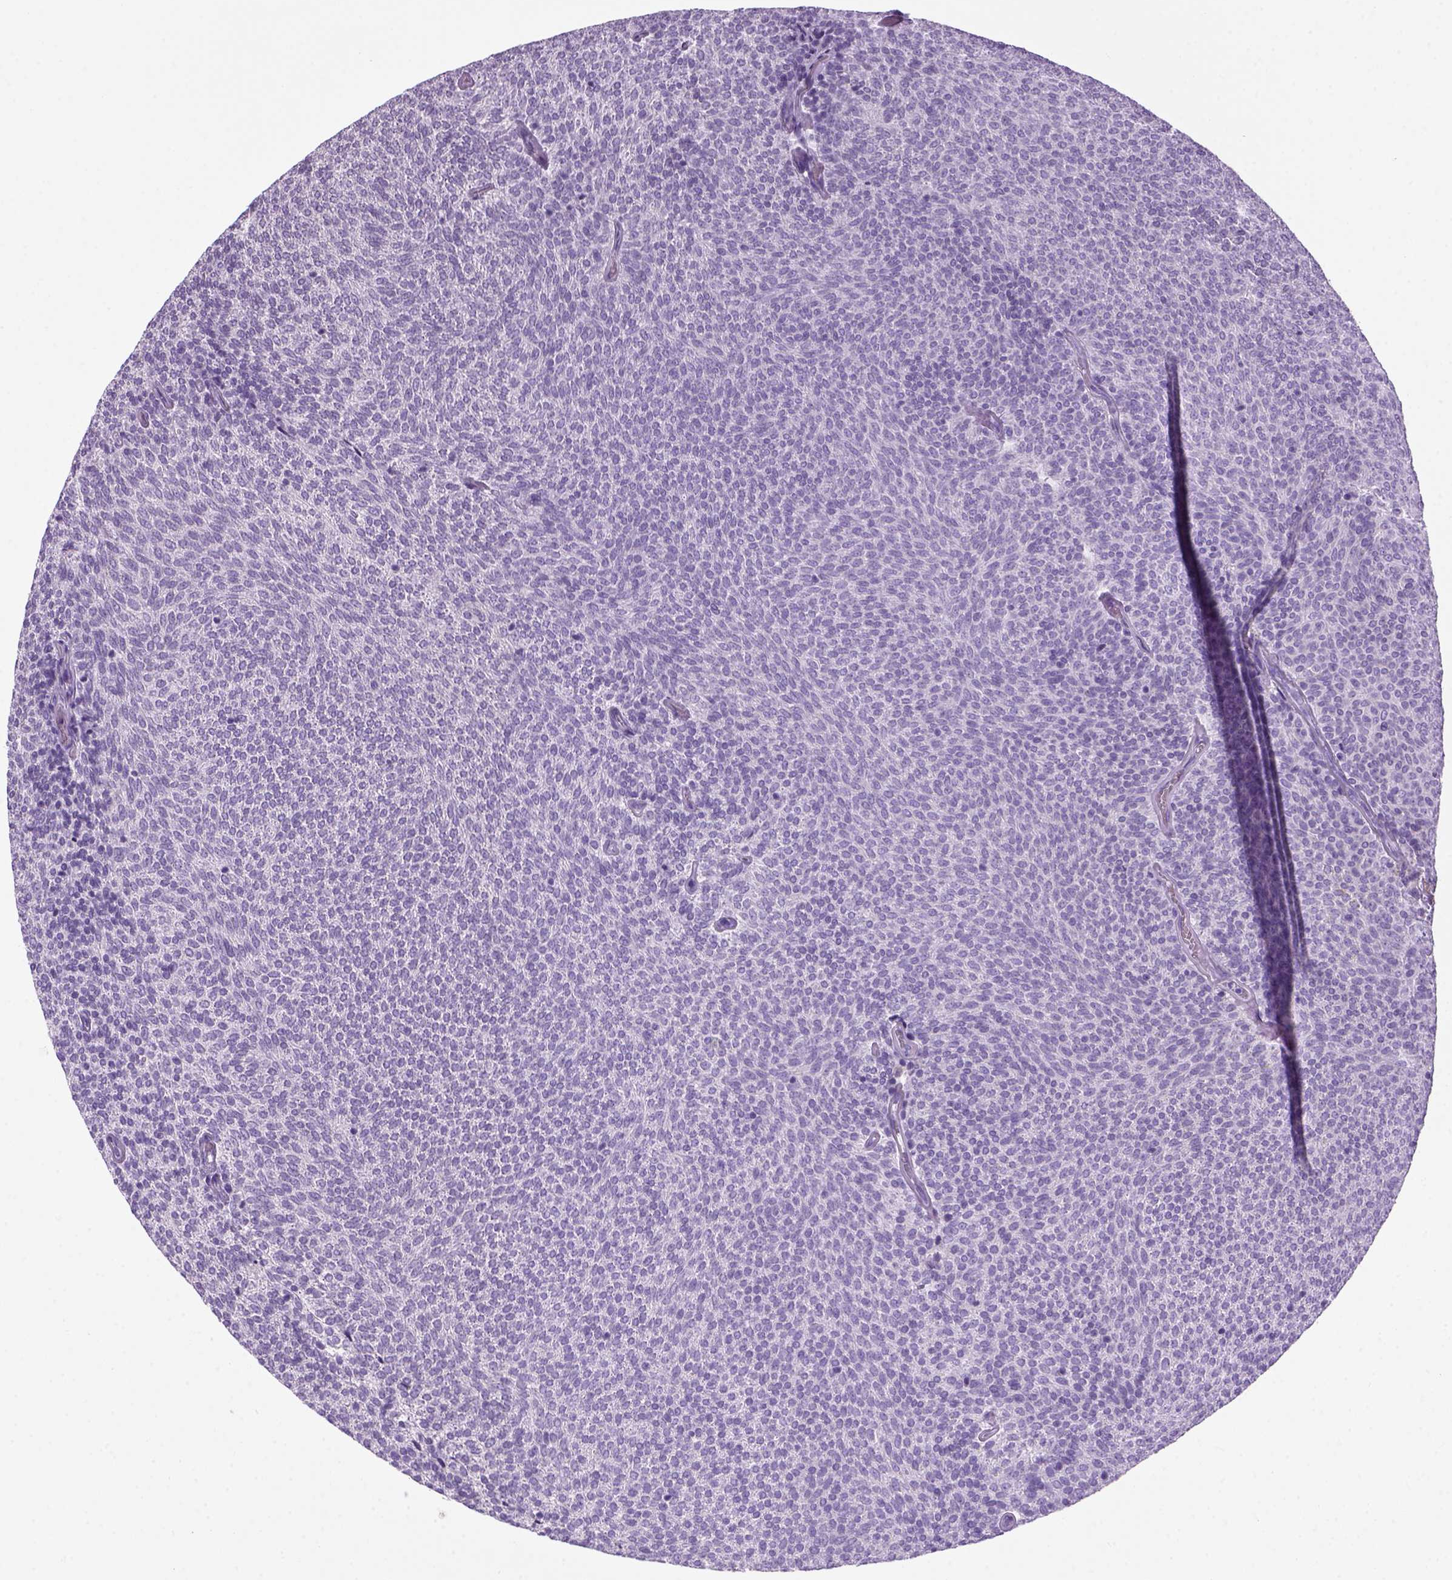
{"staining": {"intensity": "negative", "quantity": "none", "location": "none"}, "tissue": "urothelial cancer", "cell_type": "Tumor cells", "image_type": "cancer", "snomed": [{"axis": "morphology", "description": "Urothelial carcinoma, Low grade"}, {"axis": "topography", "description": "Urinary bladder"}], "caption": "Immunohistochemical staining of human urothelial cancer reveals no significant positivity in tumor cells.", "gene": "MZB1", "patient": {"sex": "male", "age": 77}}